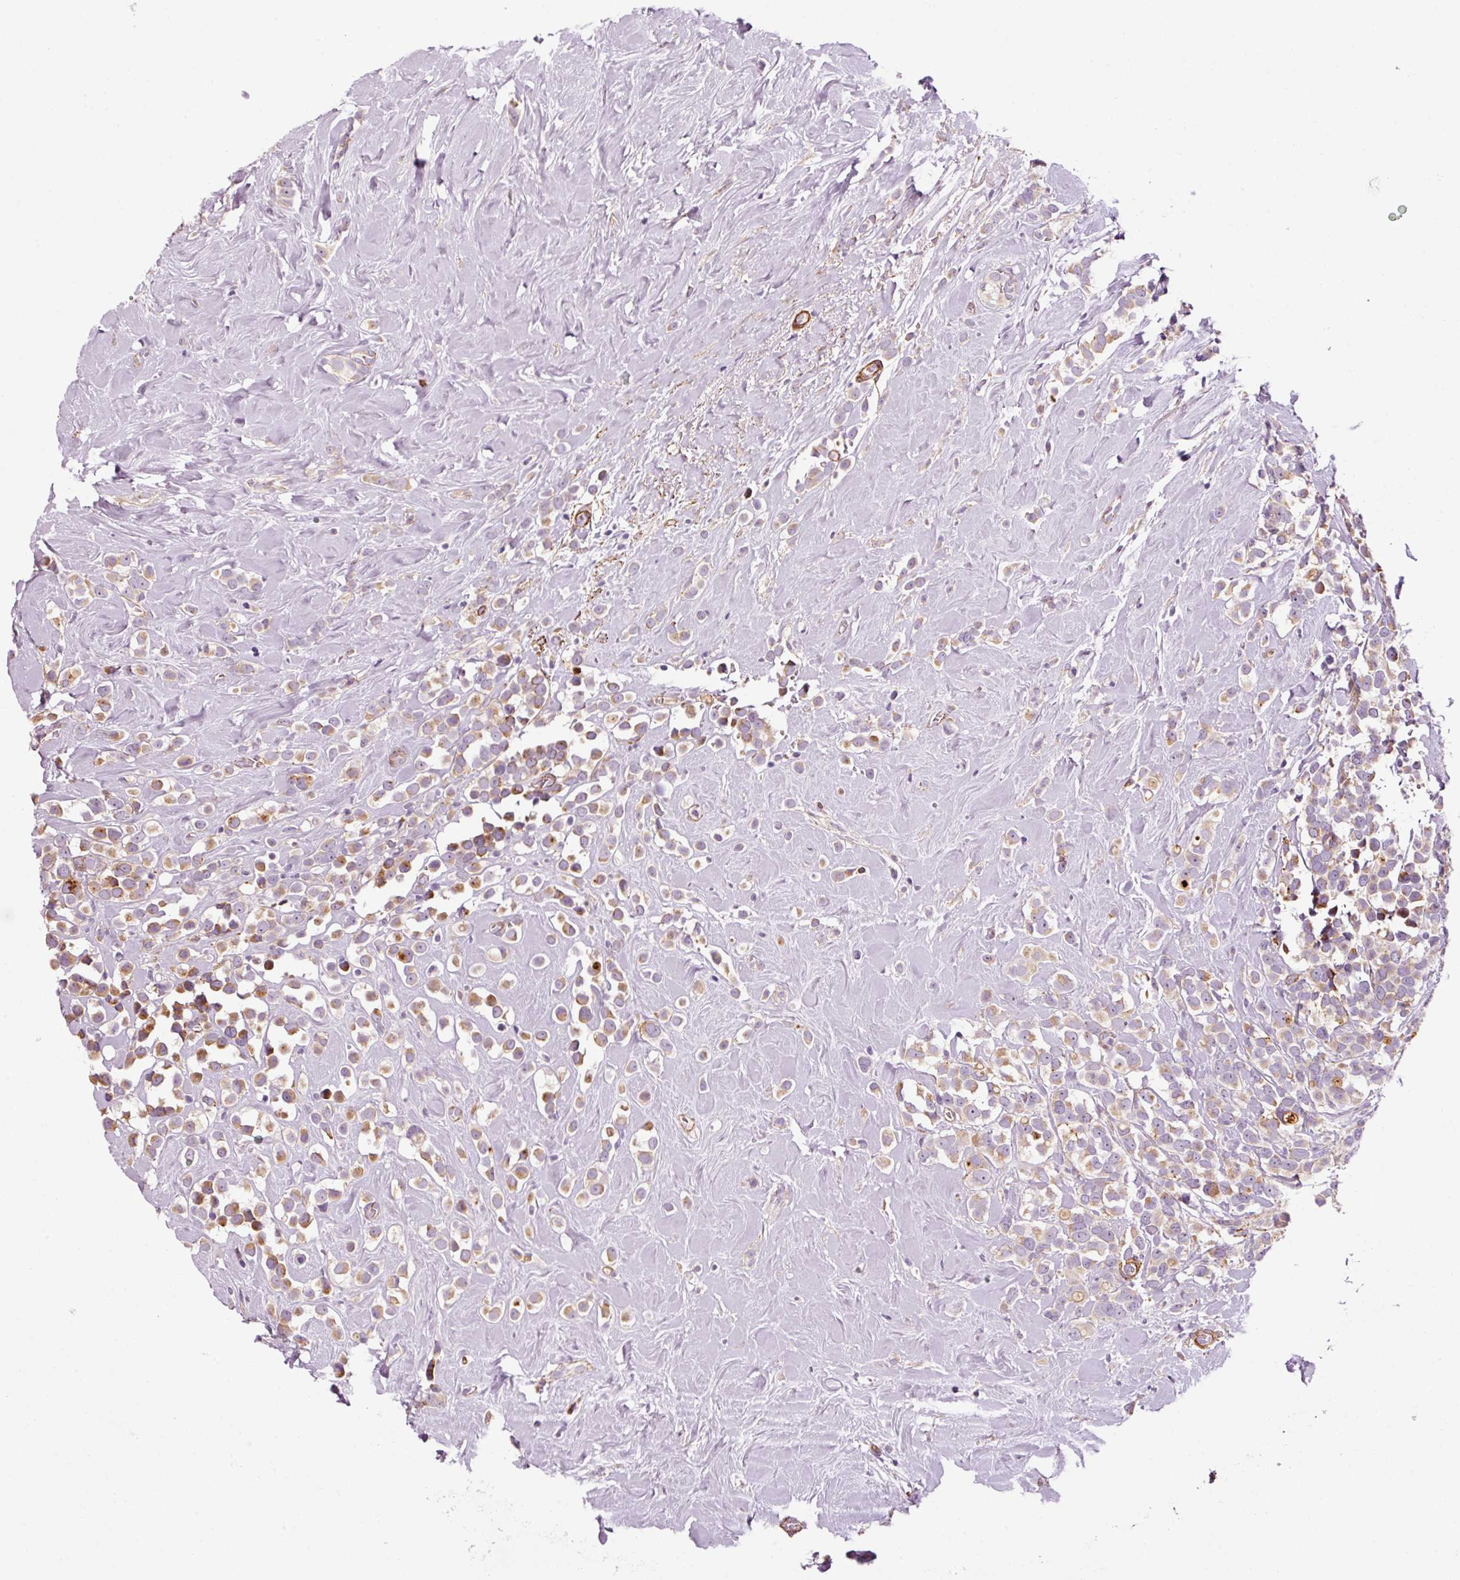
{"staining": {"intensity": "moderate", "quantity": ">75%", "location": "cytoplasmic/membranous"}, "tissue": "breast cancer", "cell_type": "Tumor cells", "image_type": "cancer", "snomed": [{"axis": "morphology", "description": "Duct carcinoma"}, {"axis": "topography", "description": "Breast"}], "caption": "Moderate cytoplasmic/membranous protein staining is seen in approximately >75% of tumor cells in breast infiltrating ductal carcinoma. The staining was performed using DAB (3,3'-diaminobenzidine) to visualize the protein expression in brown, while the nuclei were stained in blue with hematoxylin (Magnification: 20x).", "gene": "ANKRD20A1", "patient": {"sex": "female", "age": 80}}